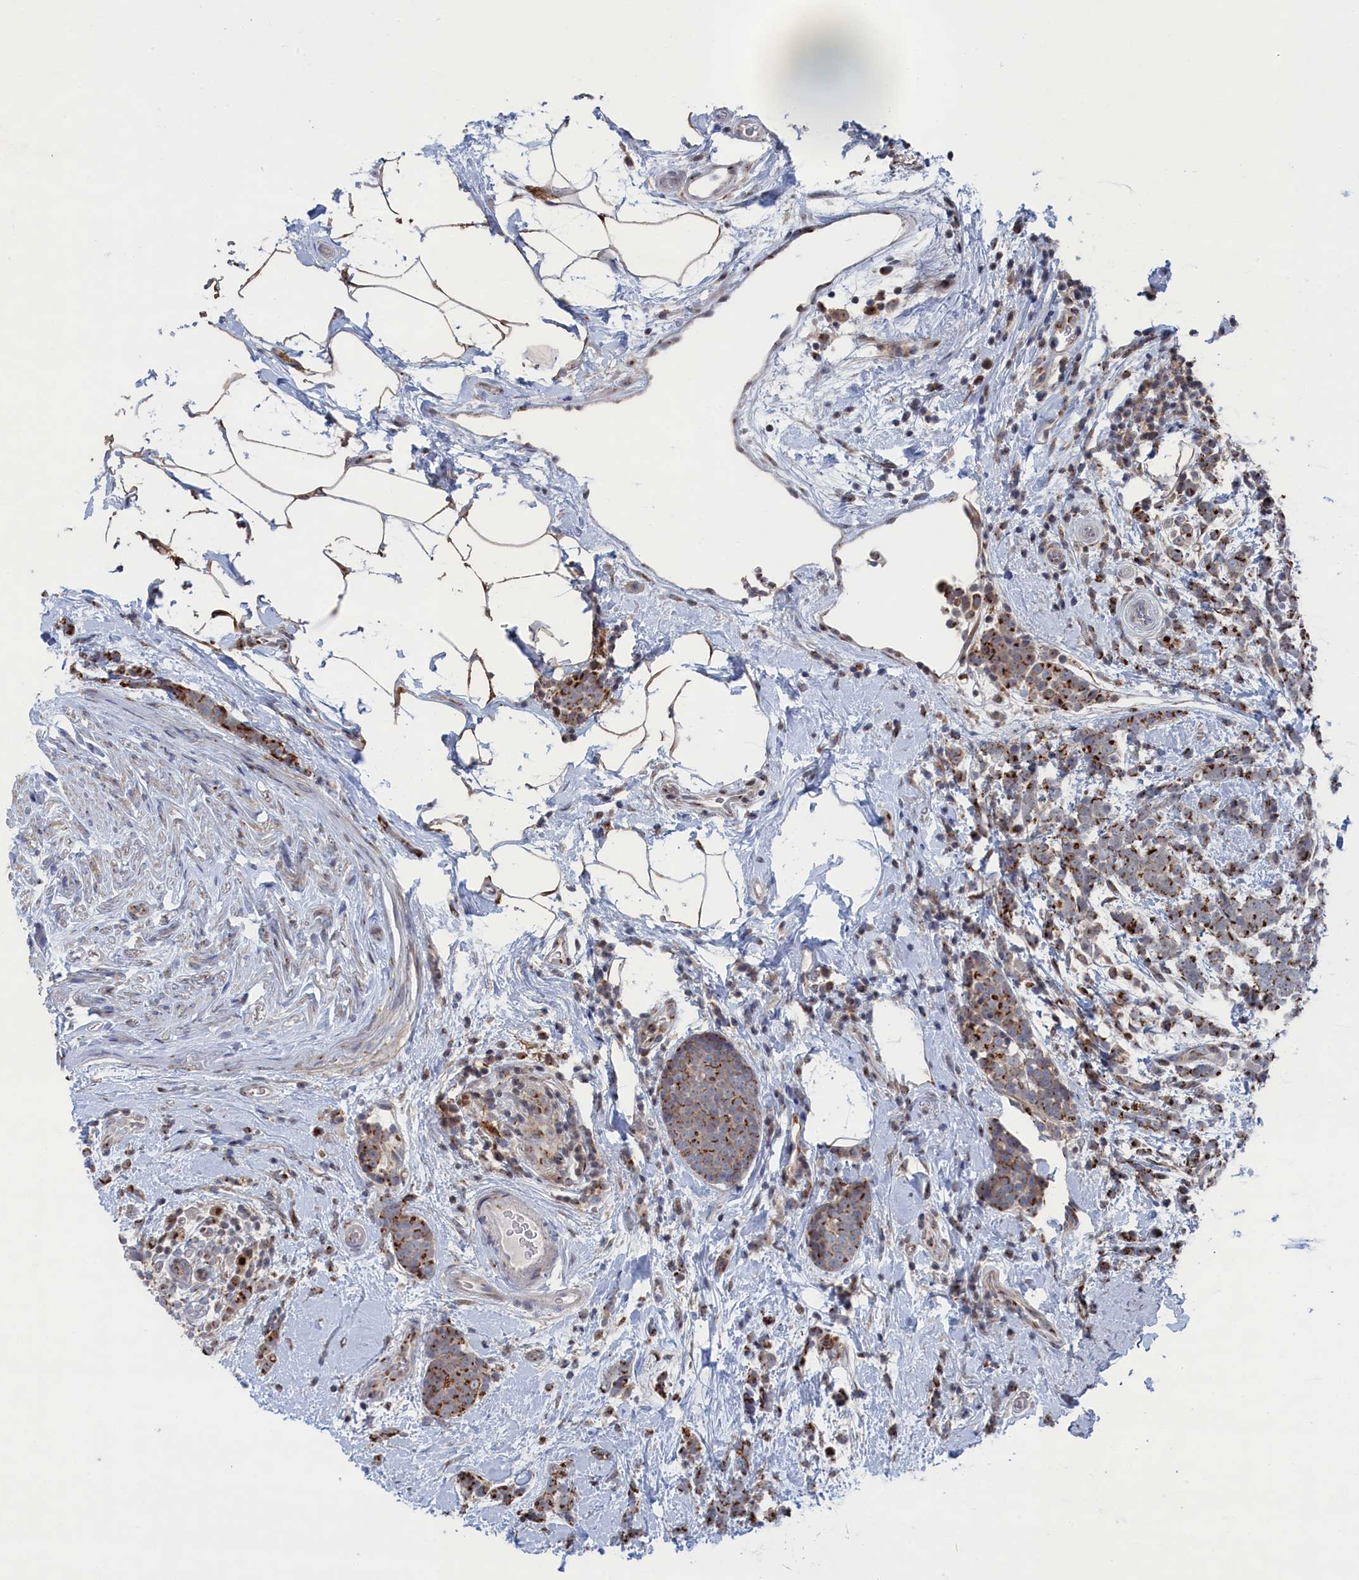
{"staining": {"intensity": "strong", "quantity": "25%-75%", "location": "cytoplasmic/membranous"}, "tissue": "breast cancer", "cell_type": "Tumor cells", "image_type": "cancer", "snomed": [{"axis": "morphology", "description": "Lobular carcinoma"}, {"axis": "topography", "description": "Breast"}], "caption": "Brown immunohistochemical staining in human breast cancer (lobular carcinoma) shows strong cytoplasmic/membranous expression in about 25%-75% of tumor cells. Immunohistochemistry (ihc) stains the protein of interest in brown and the nuclei are stained blue.", "gene": "IRX1", "patient": {"sex": "female", "age": 58}}